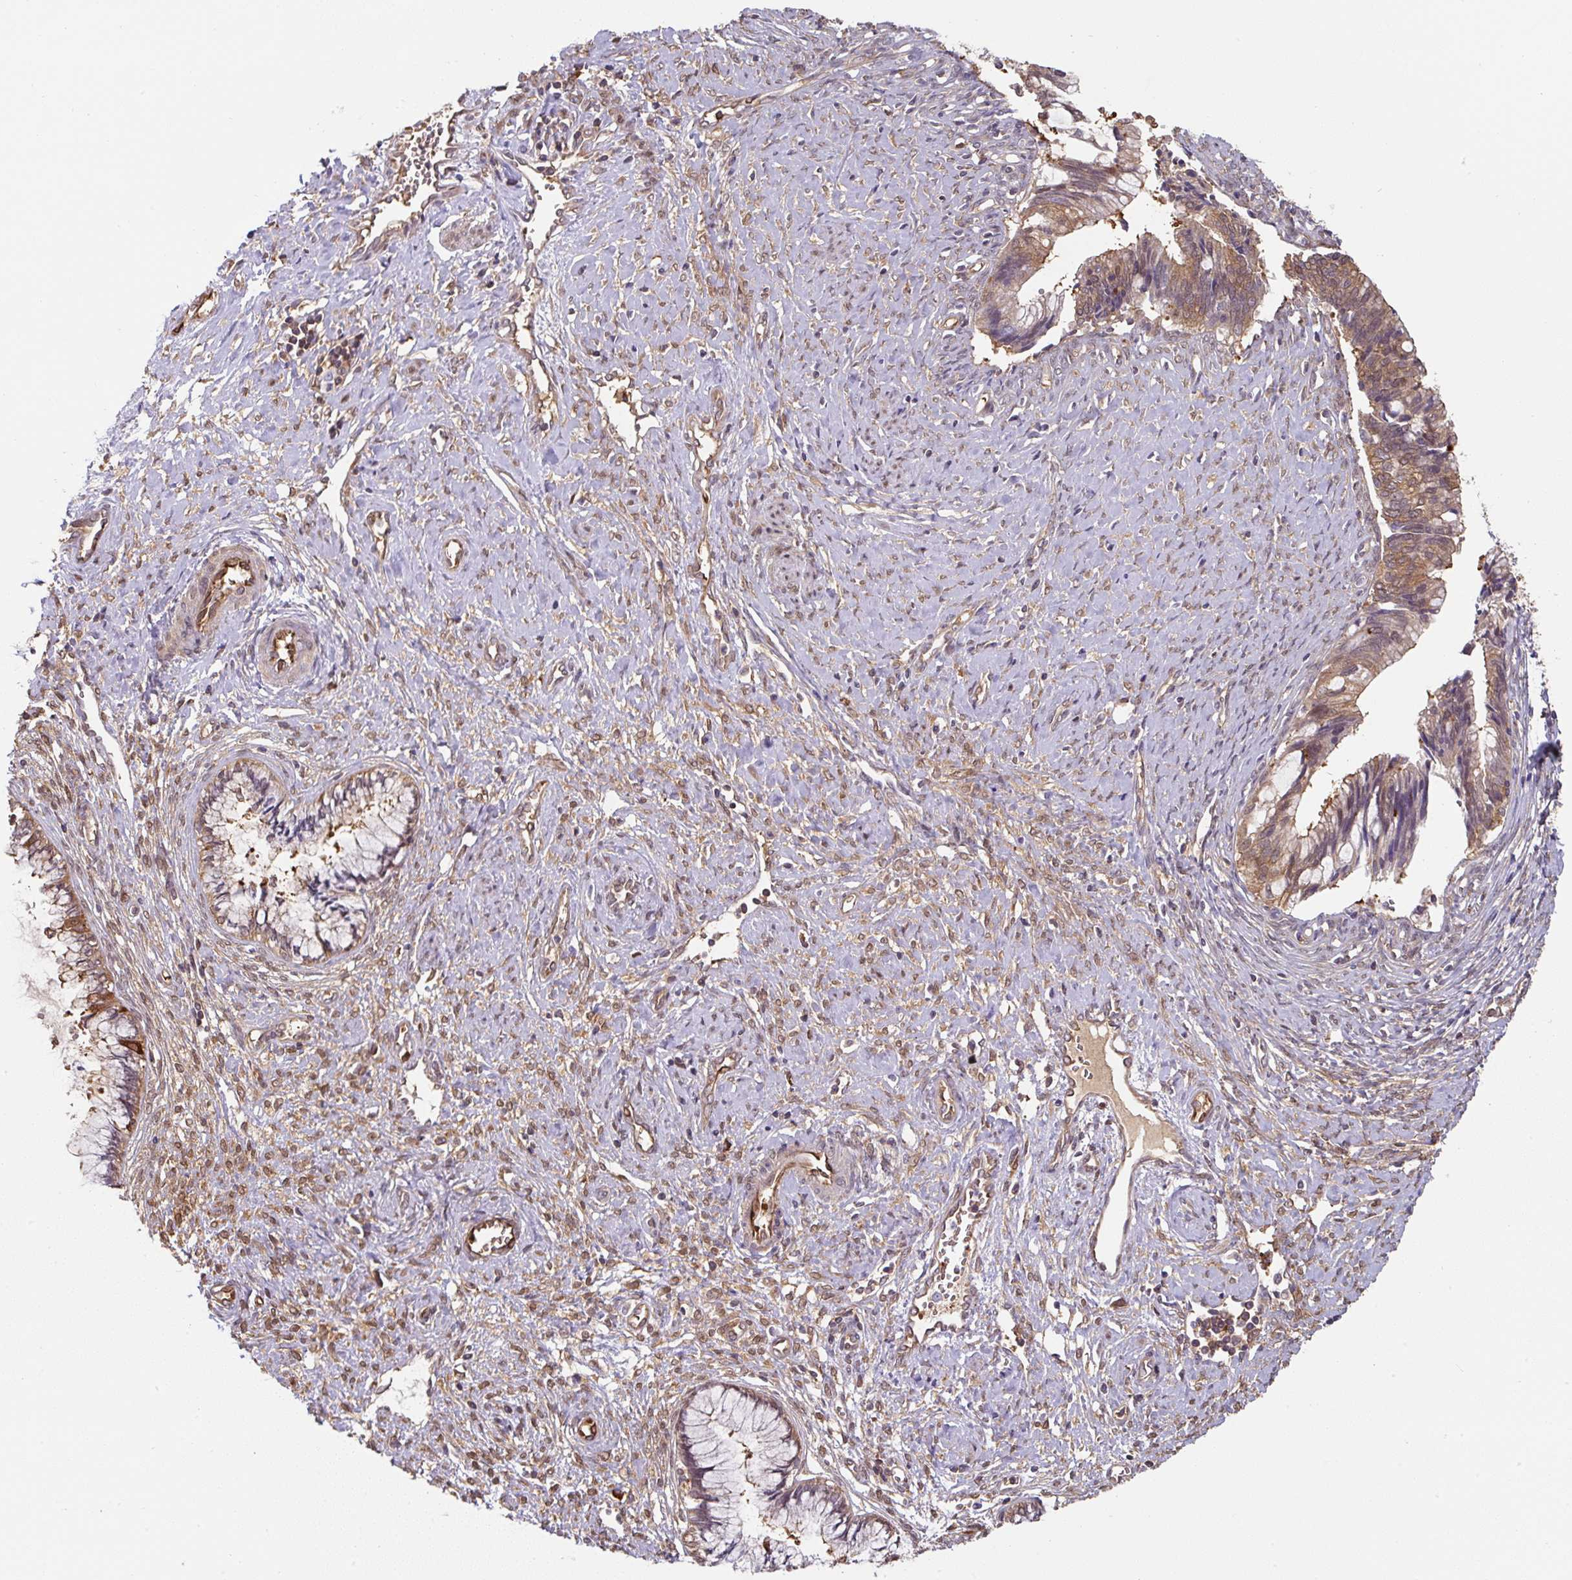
{"staining": {"intensity": "moderate", "quantity": ">75%", "location": "cytoplasmic/membranous"}, "tissue": "cervical cancer", "cell_type": "Tumor cells", "image_type": "cancer", "snomed": [{"axis": "morphology", "description": "Adenocarcinoma, NOS"}, {"axis": "topography", "description": "Cervix"}], "caption": "Immunohistochemical staining of human cervical cancer reveals moderate cytoplasmic/membranous protein expression in about >75% of tumor cells.", "gene": "ST13", "patient": {"sex": "female", "age": 44}}